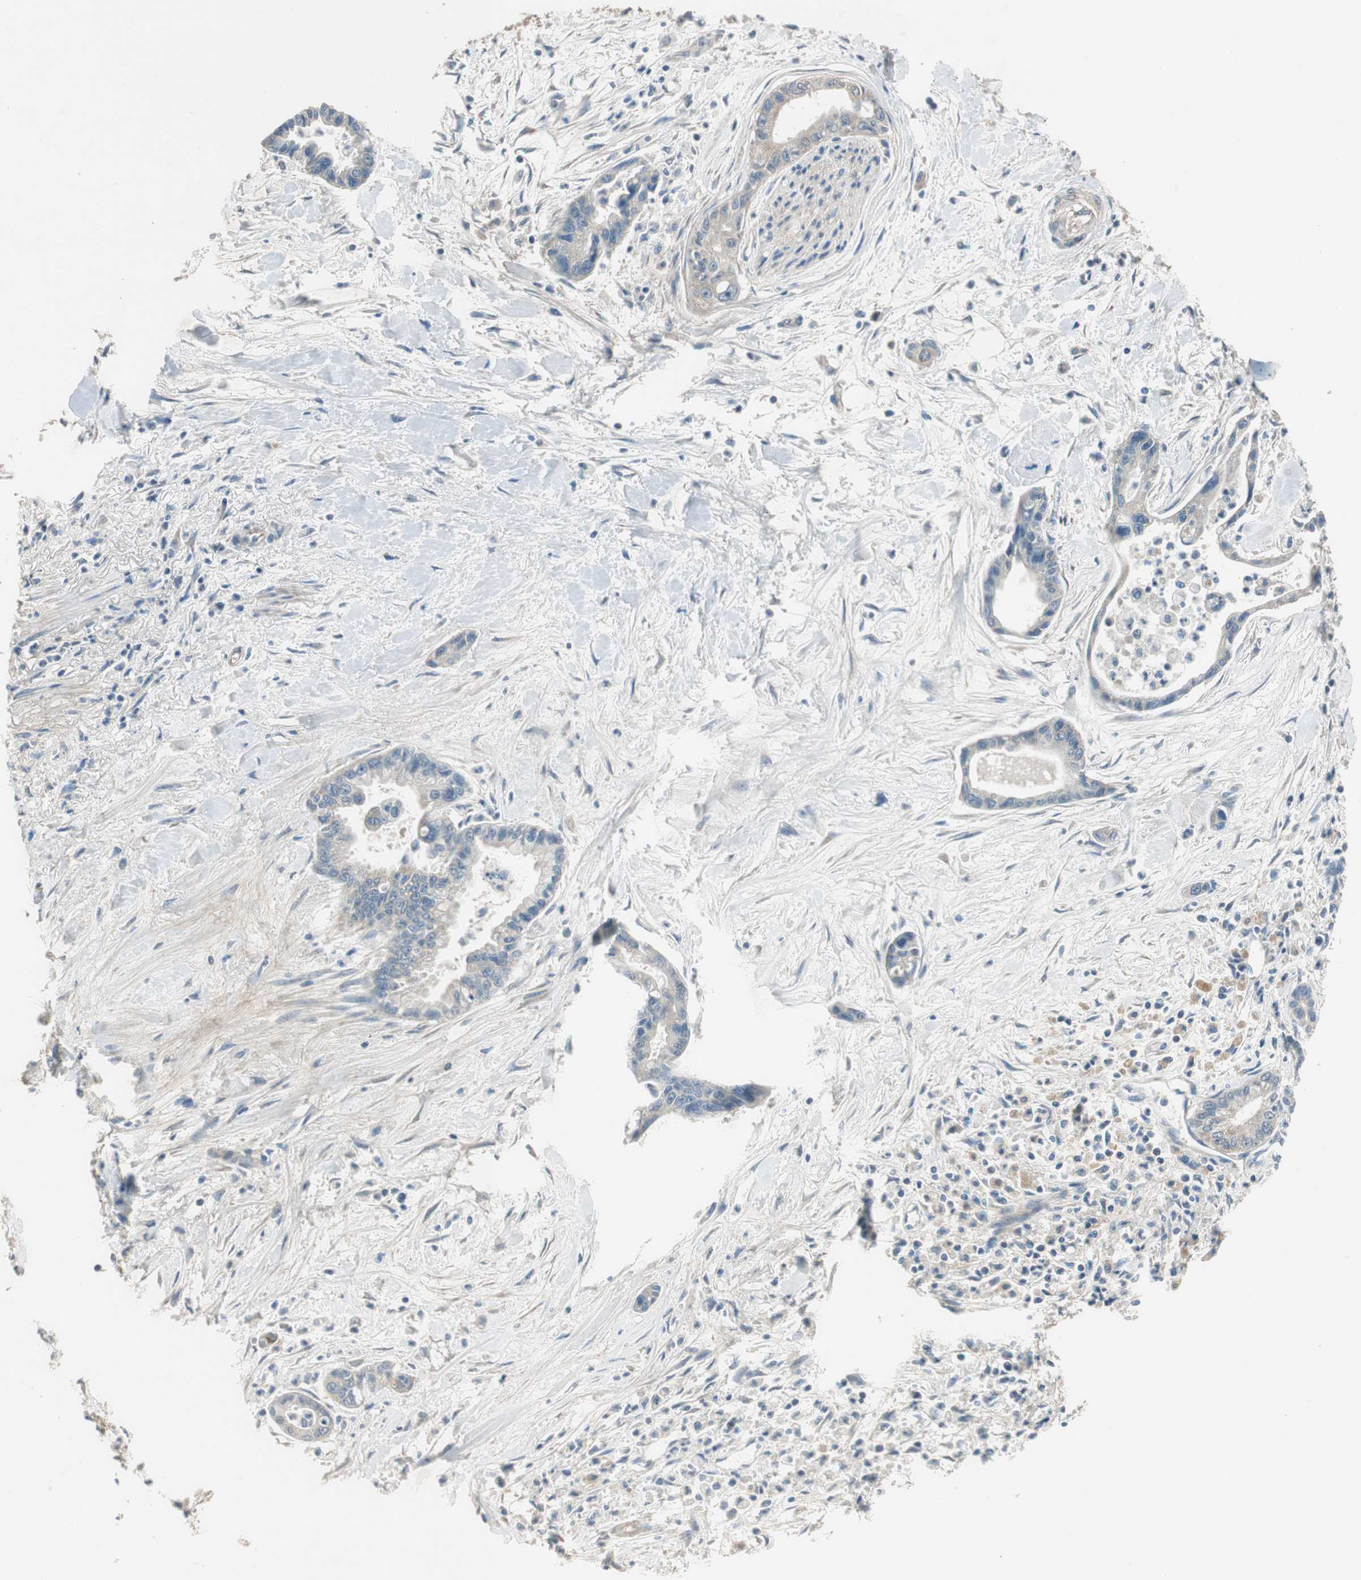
{"staining": {"intensity": "weak", "quantity": "<25%", "location": "cytoplasmic/membranous"}, "tissue": "pancreatic cancer", "cell_type": "Tumor cells", "image_type": "cancer", "snomed": [{"axis": "morphology", "description": "Adenocarcinoma, NOS"}, {"axis": "topography", "description": "Pancreas"}], "caption": "An image of pancreatic cancer (adenocarcinoma) stained for a protein displays no brown staining in tumor cells. (DAB (3,3'-diaminobenzidine) IHC, high magnification).", "gene": "MSTO1", "patient": {"sex": "male", "age": 70}}